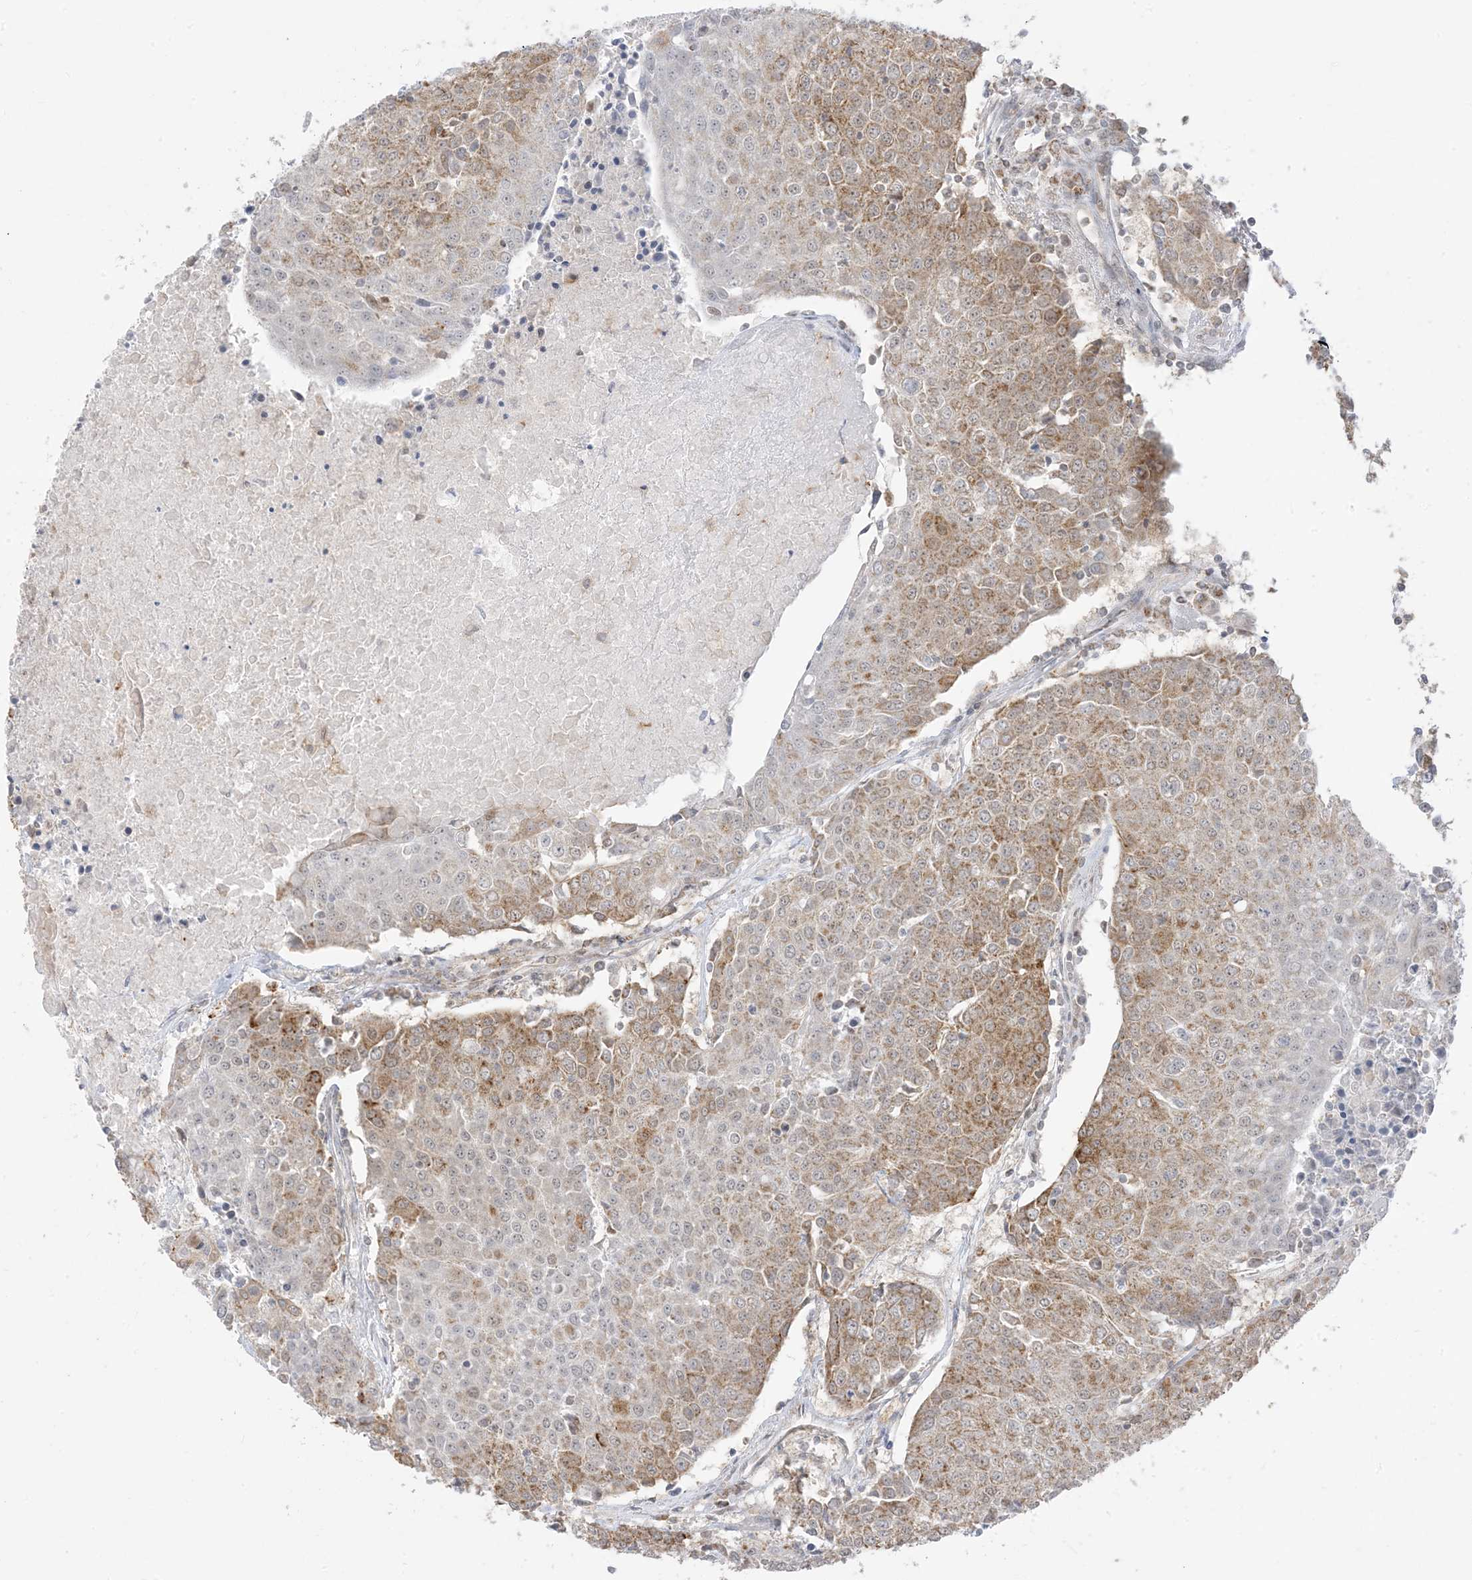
{"staining": {"intensity": "moderate", "quantity": ">75%", "location": "cytoplasmic/membranous"}, "tissue": "urothelial cancer", "cell_type": "Tumor cells", "image_type": "cancer", "snomed": [{"axis": "morphology", "description": "Urothelial carcinoma, High grade"}, {"axis": "topography", "description": "Urinary bladder"}], "caption": "High-grade urothelial carcinoma stained with a brown dye displays moderate cytoplasmic/membranous positive staining in about >75% of tumor cells.", "gene": "KANSL3", "patient": {"sex": "female", "age": 85}}